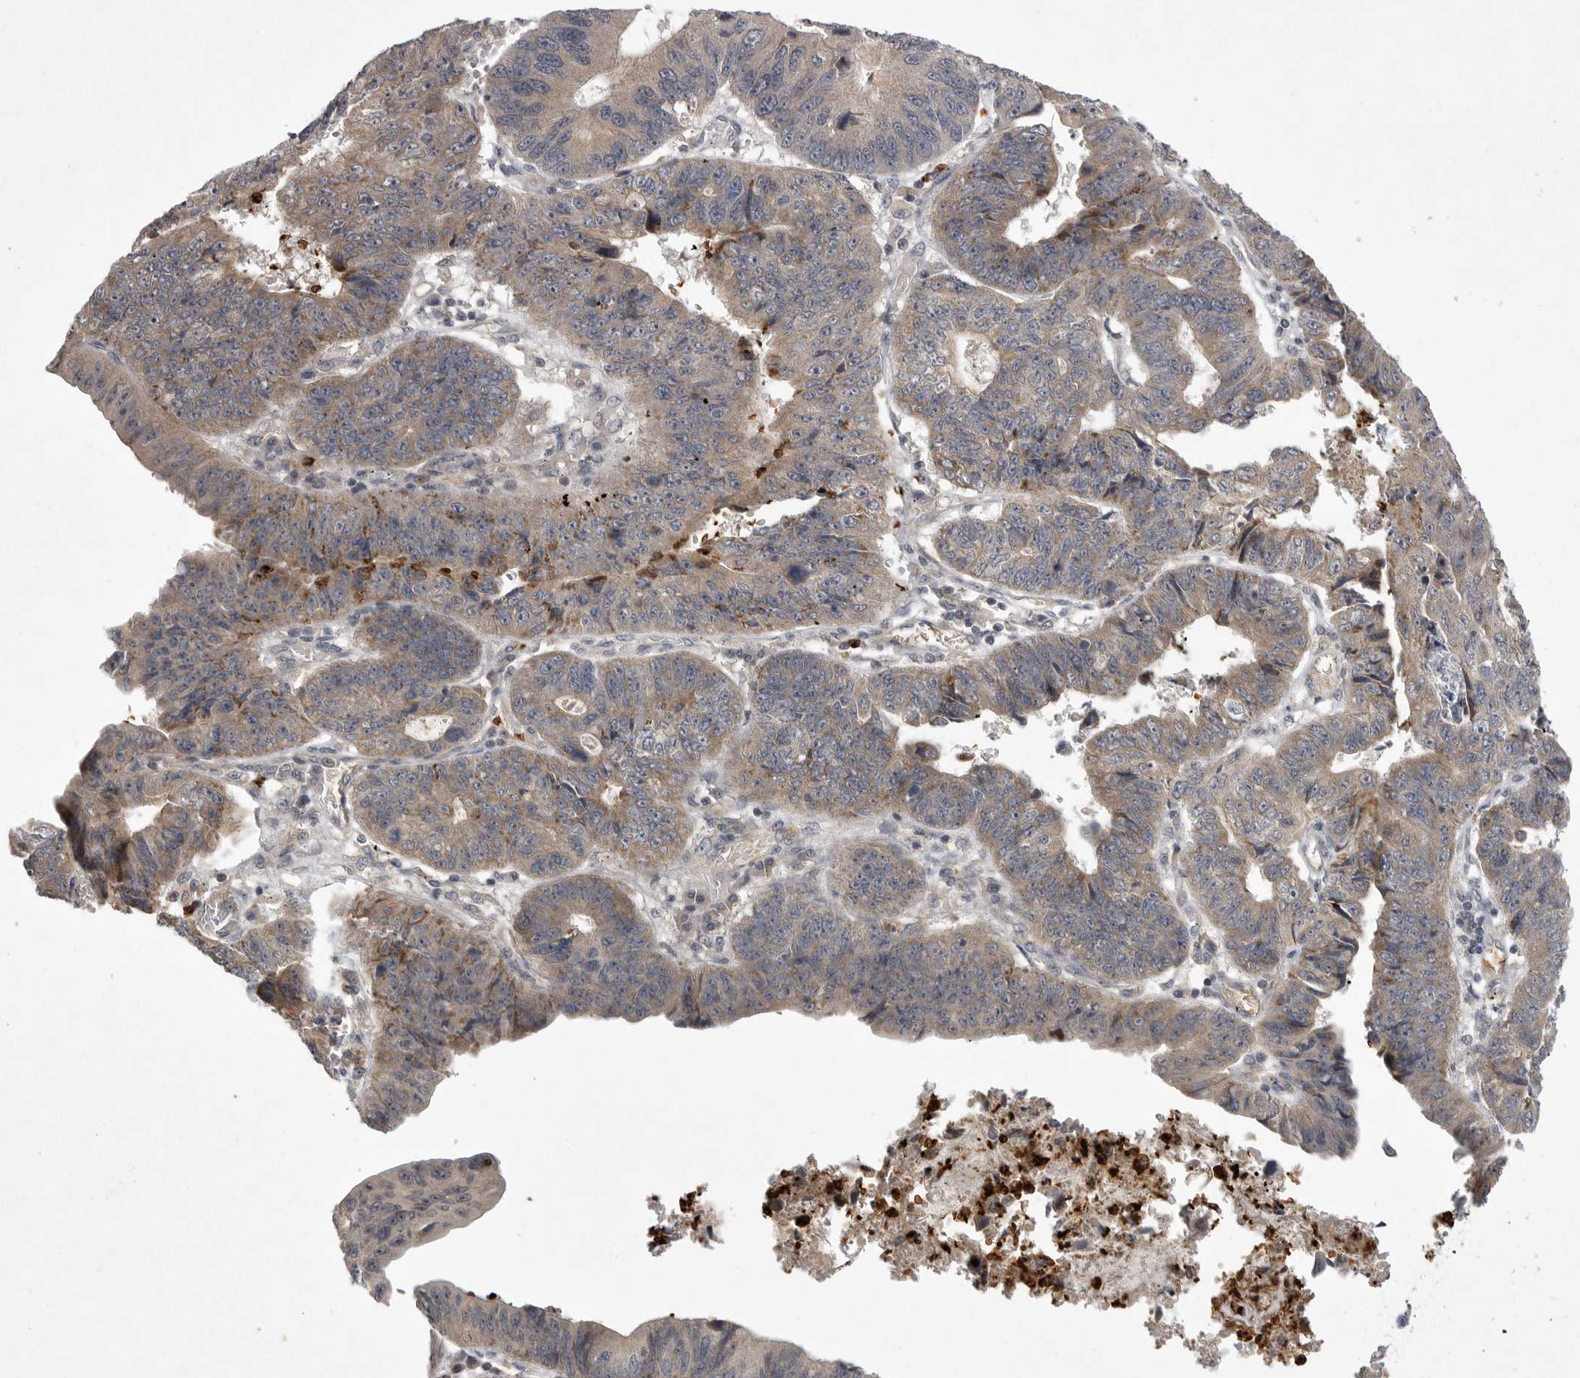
{"staining": {"intensity": "weak", "quantity": "25%-75%", "location": "cytoplasmic/membranous"}, "tissue": "stomach cancer", "cell_type": "Tumor cells", "image_type": "cancer", "snomed": [{"axis": "morphology", "description": "Adenocarcinoma, NOS"}, {"axis": "topography", "description": "Stomach"}], "caption": "Protein expression analysis of stomach cancer (adenocarcinoma) displays weak cytoplasmic/membranous expression in about 25%-75% of tumor cells. The staining was performed using DAB to visualize the protein expression in brown, while the nuclei were stained in blue with hematoxylin (Magnification: 20x).", "gene": "UBE3D", "patient": {"sex": "male", "age": 59}}